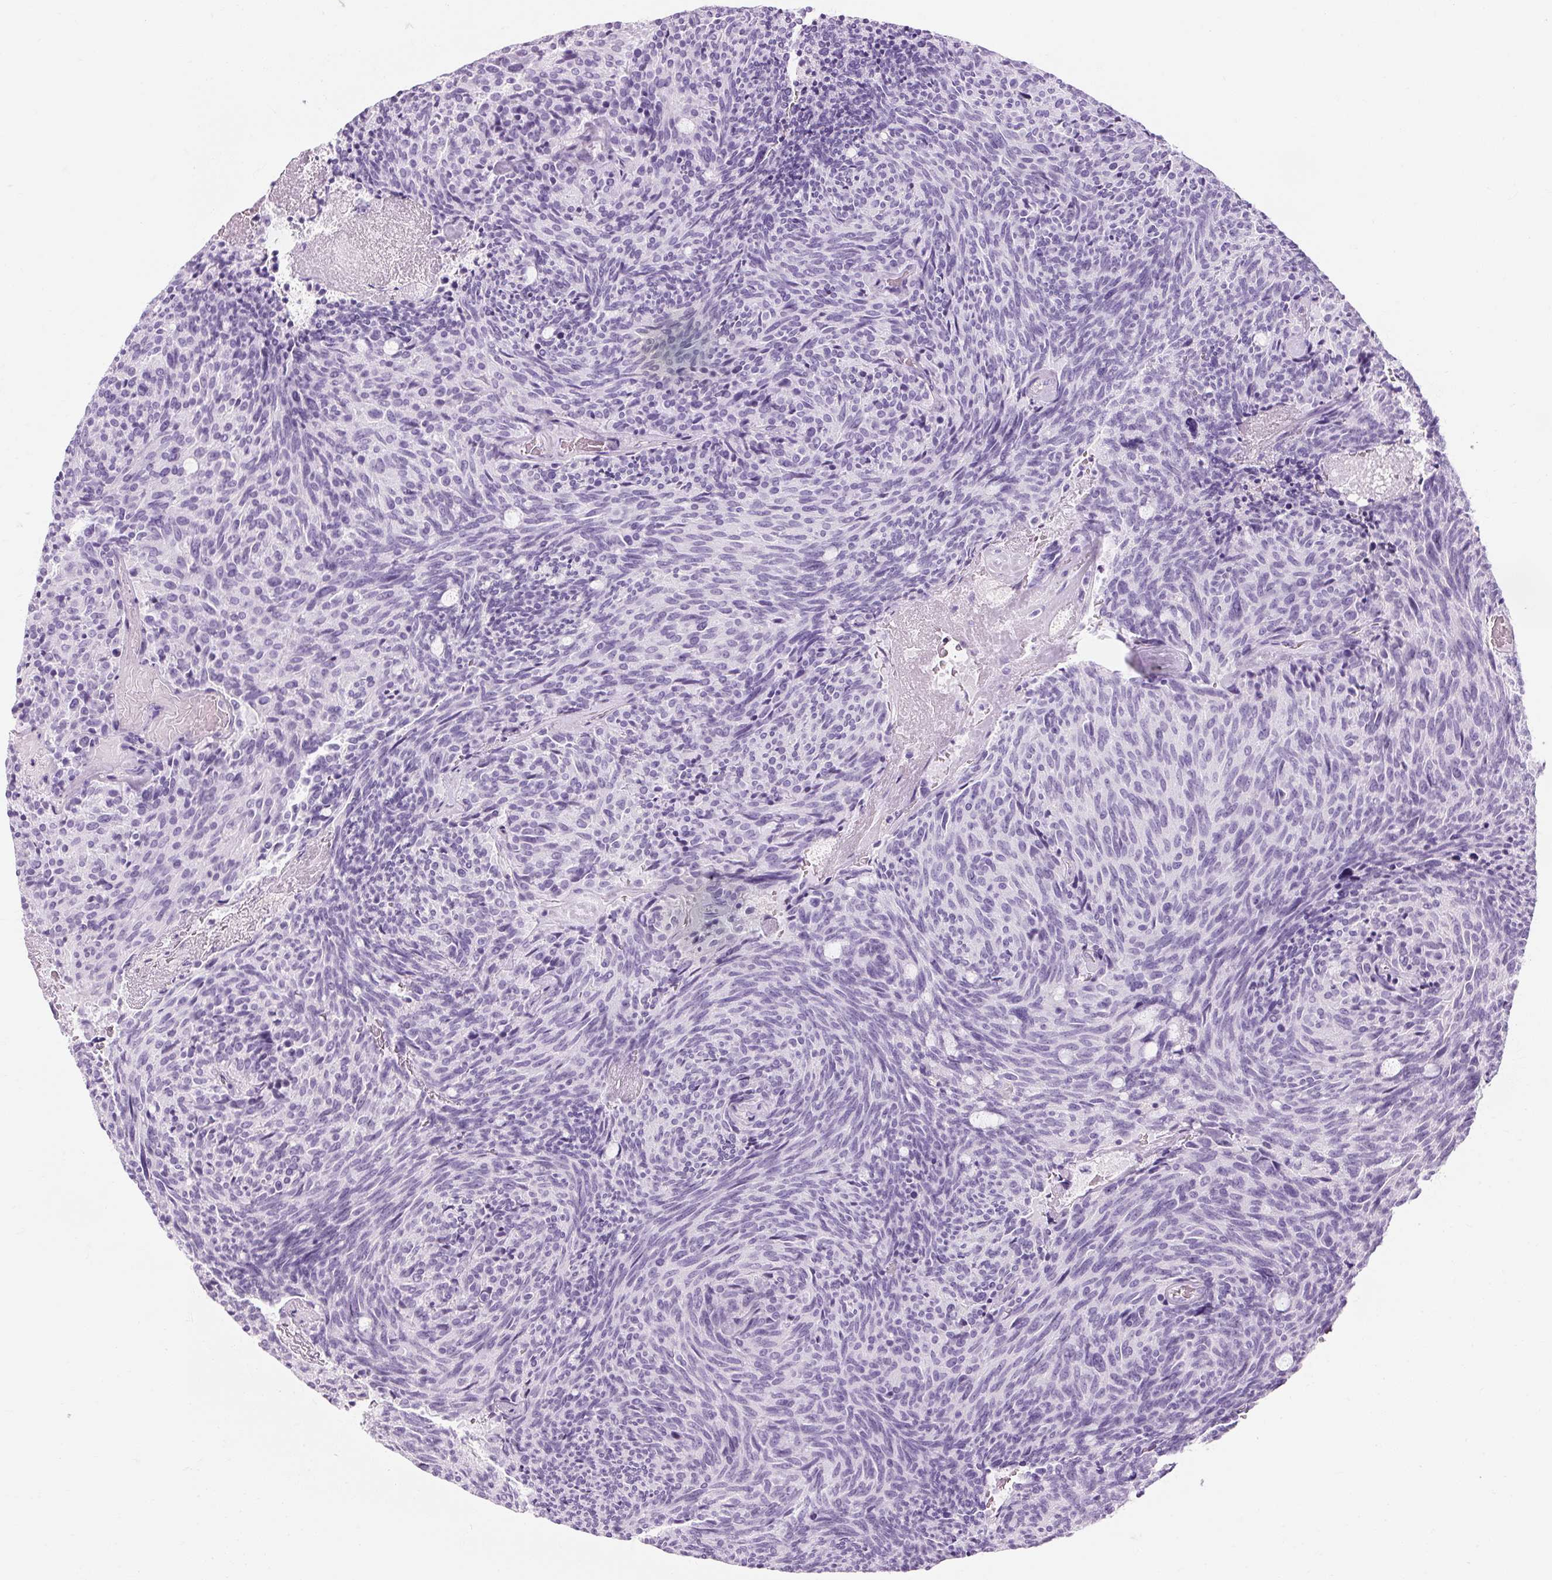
{"staining": {"intensity": "negative", "quantity": "none", "location": "none"}, "tissue": "carcinoid", "cell_type": "Tumor cells", "image_type": "cancer", "snomed": [{"axis": "morphology", "description": "Carcinoid, malignant, NOS"}, {"axis": "topography", "description": "Pancreas"}], "caption": "The micrograph exhibits no staining of tumor cells in carcinoid.", "gene": "TIGD2", "patient": {"sex": "female", "age": 54}}